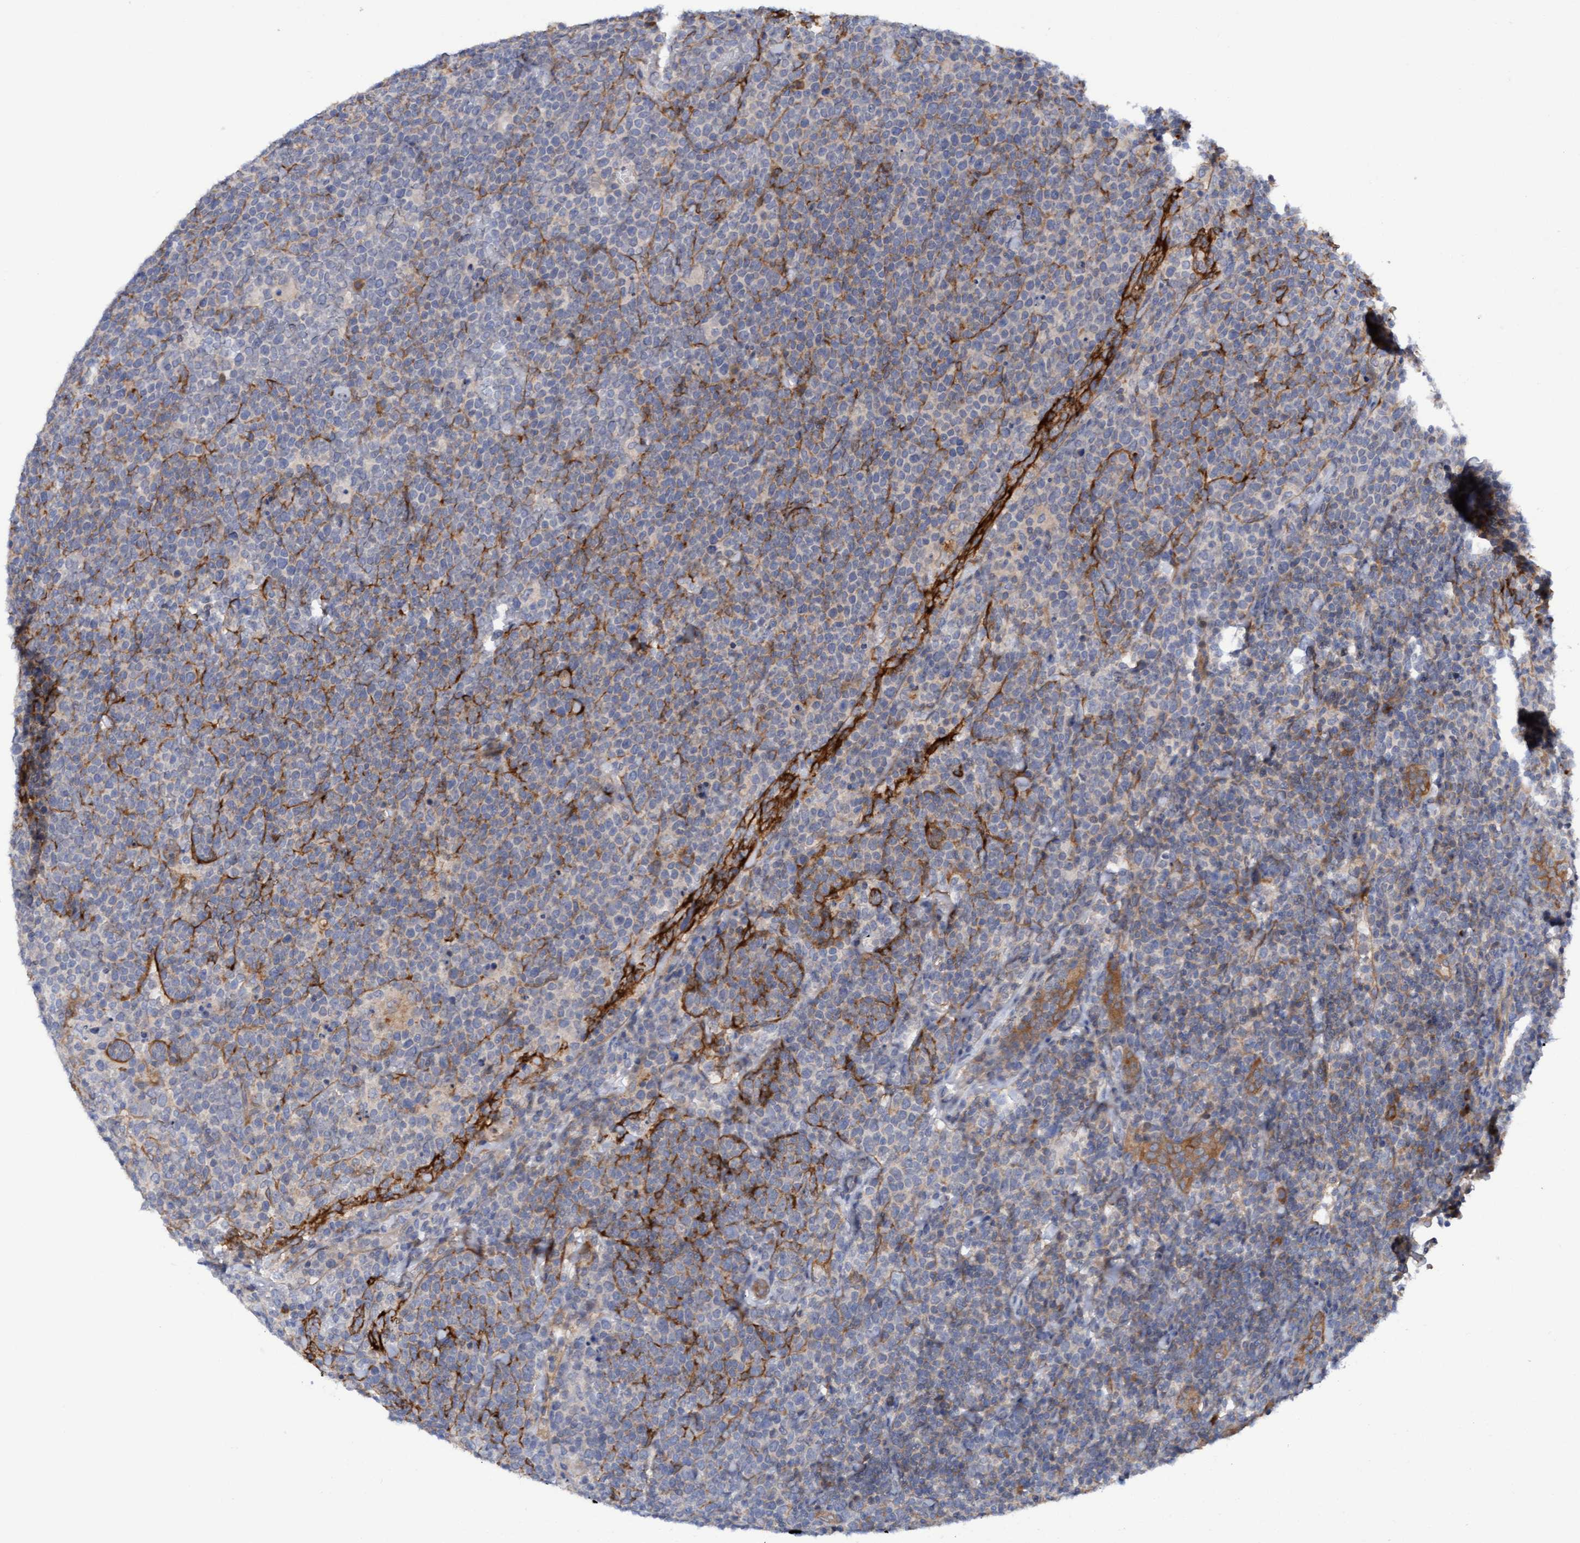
{"staining": {"intensity": "negative", "quantity": "none", "location": "none"}, "tissue": "lymphoma", "cell_type": "Tumor cells", "image_type": "cancer", "snomed": [{"axis": "morphology", "description": "Malignant lymphoma, non-Hodgkin's type, High grade"}, {"axis": "topography", "description": "Lymph node"}], "caption": "Tumor cells show no significant expression in lymphoma.", "gene": "PLCD1", "patient": {"sex": "male", "age": 61}}